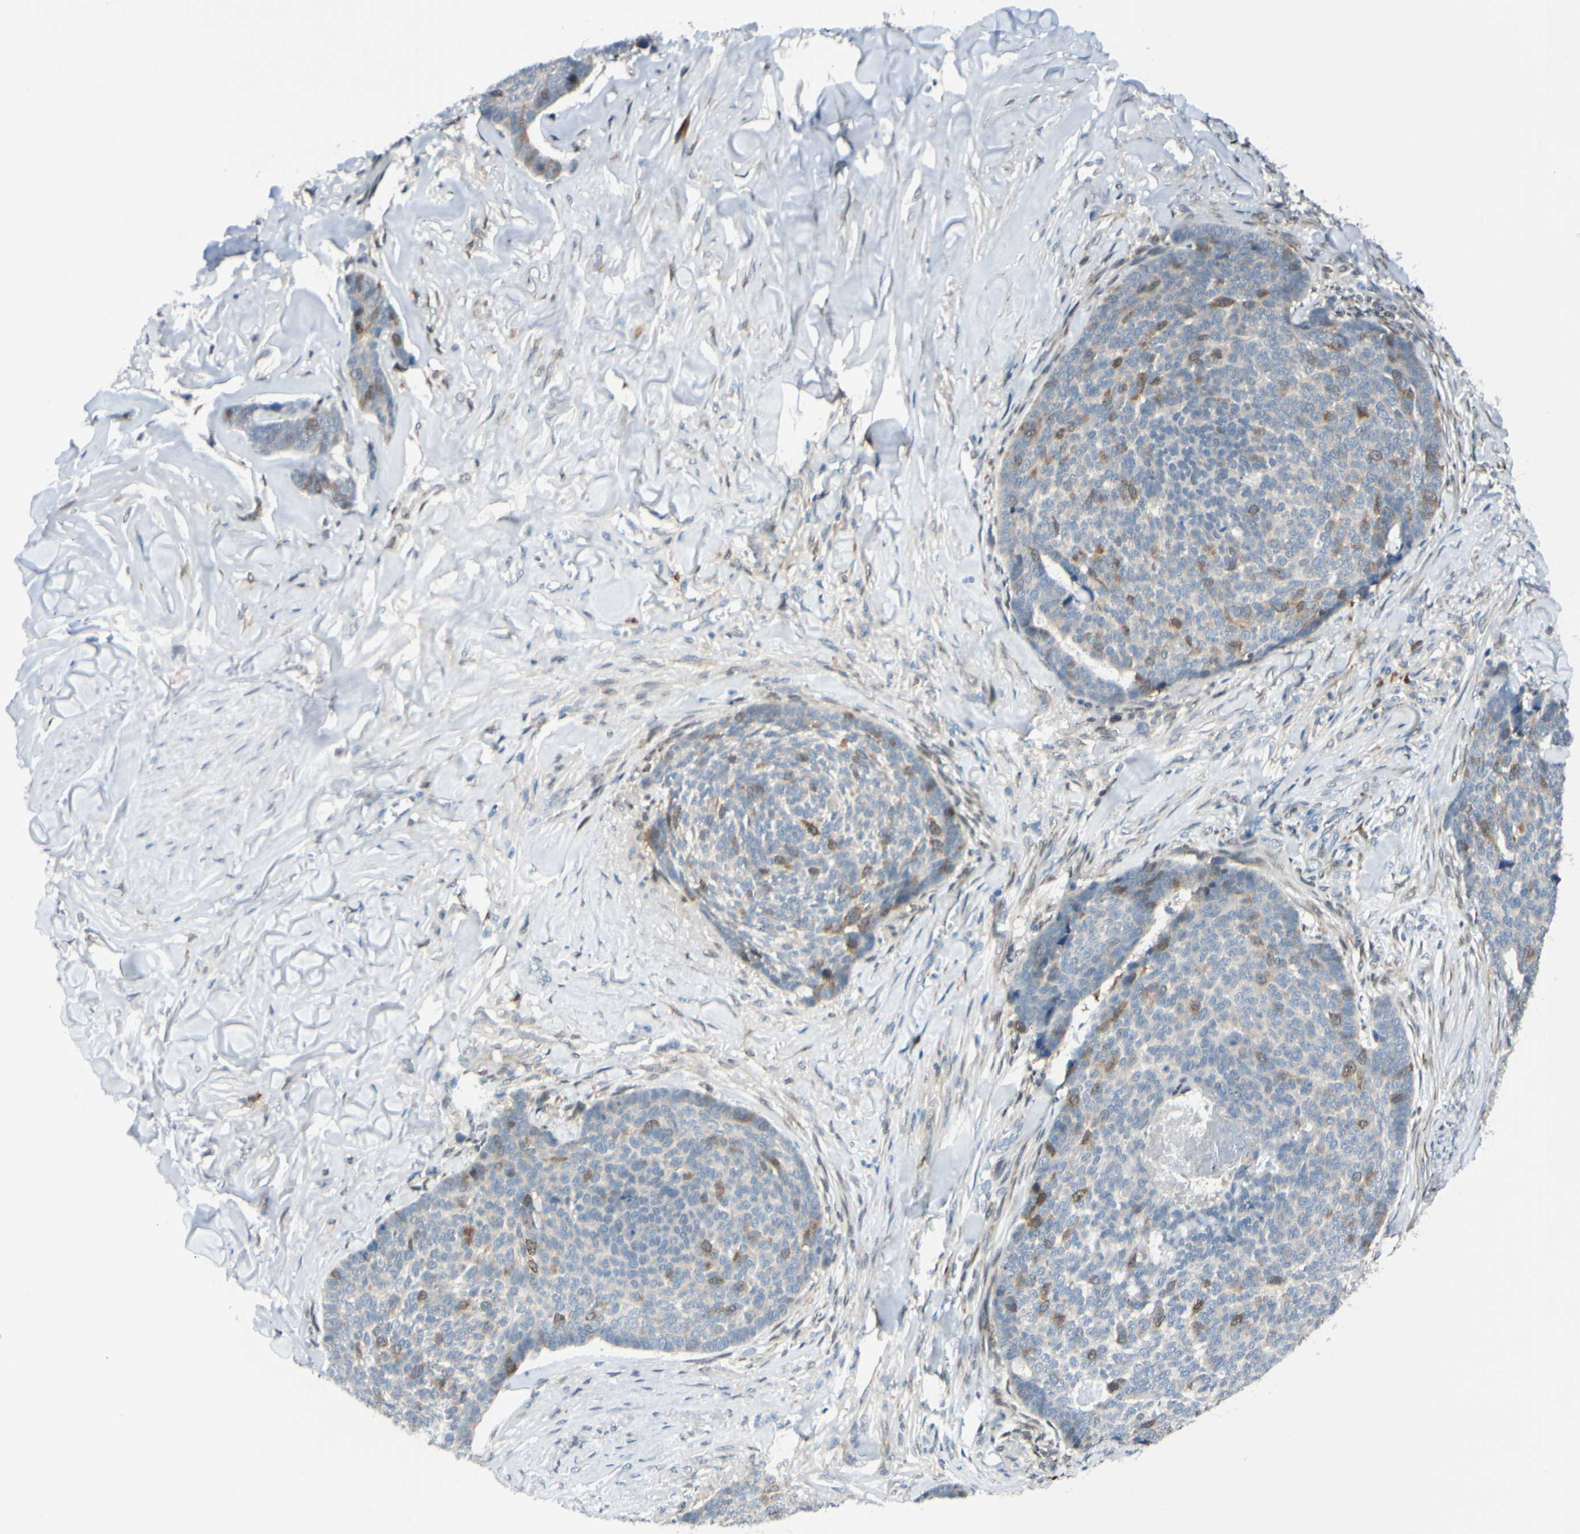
{"staining": {"intensity": "moderate", "quantity": "<25%", "location": "cytoplasmic/membranous,nuclear"}, "tissue": "skin cancer", "cell_type": "Tumor cells", "image_type": "cancer", "snomed": [{"axis": "morphology", "description": "Basal cell carcinoma"}, {"axis": "topography", "description": "Skin"}], "caption": "Moderate cytoplasmic/membranous and nuclear protein expression is present in approximately <25% of tumor cells in skin cancer (basal cell carcinoma).", "gene": "PTTG1", "patient": {"sex": "male", "age": 84}}